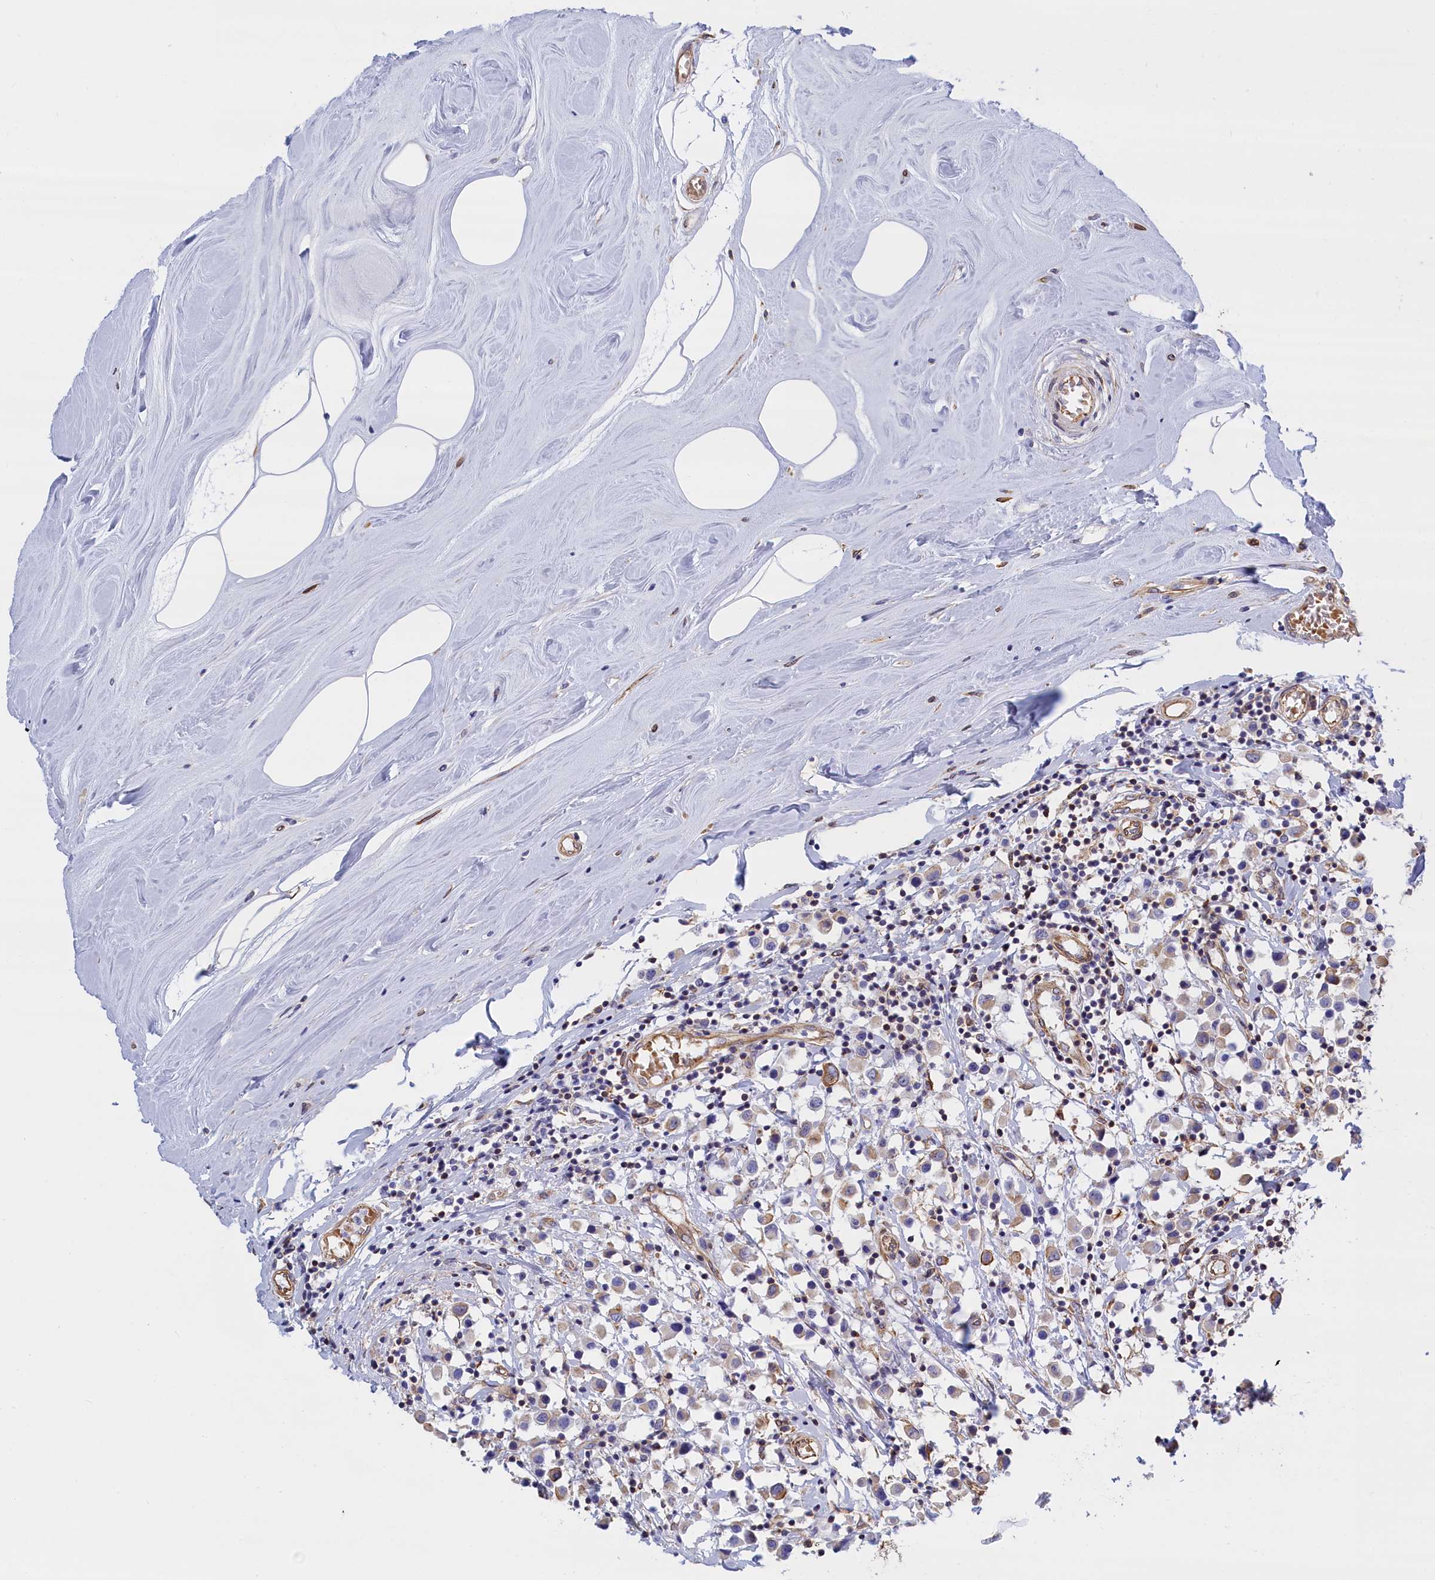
{"staining": {"intensity": "weak", "quantity": "25%-75%", "location": "cytoplasmic/membranous"}, "tissue": "breast cancer", "cell_type": "Tumor cells", "image_type": "cancer", "snomed": [{"axis": "morphology", "description": "Duct carcinoma"}, {"axis": "topography", "description": "Breast"}], "caption": "Immunohistochemical staining of human invasive ductal carcinoma (breast) demonstrates weak cytoplasmic/membranous protein staining in approximately 25%-75% of tumor cells.", "gene": "ABCC12", "patient": {"sex": "female", "age": 61}}